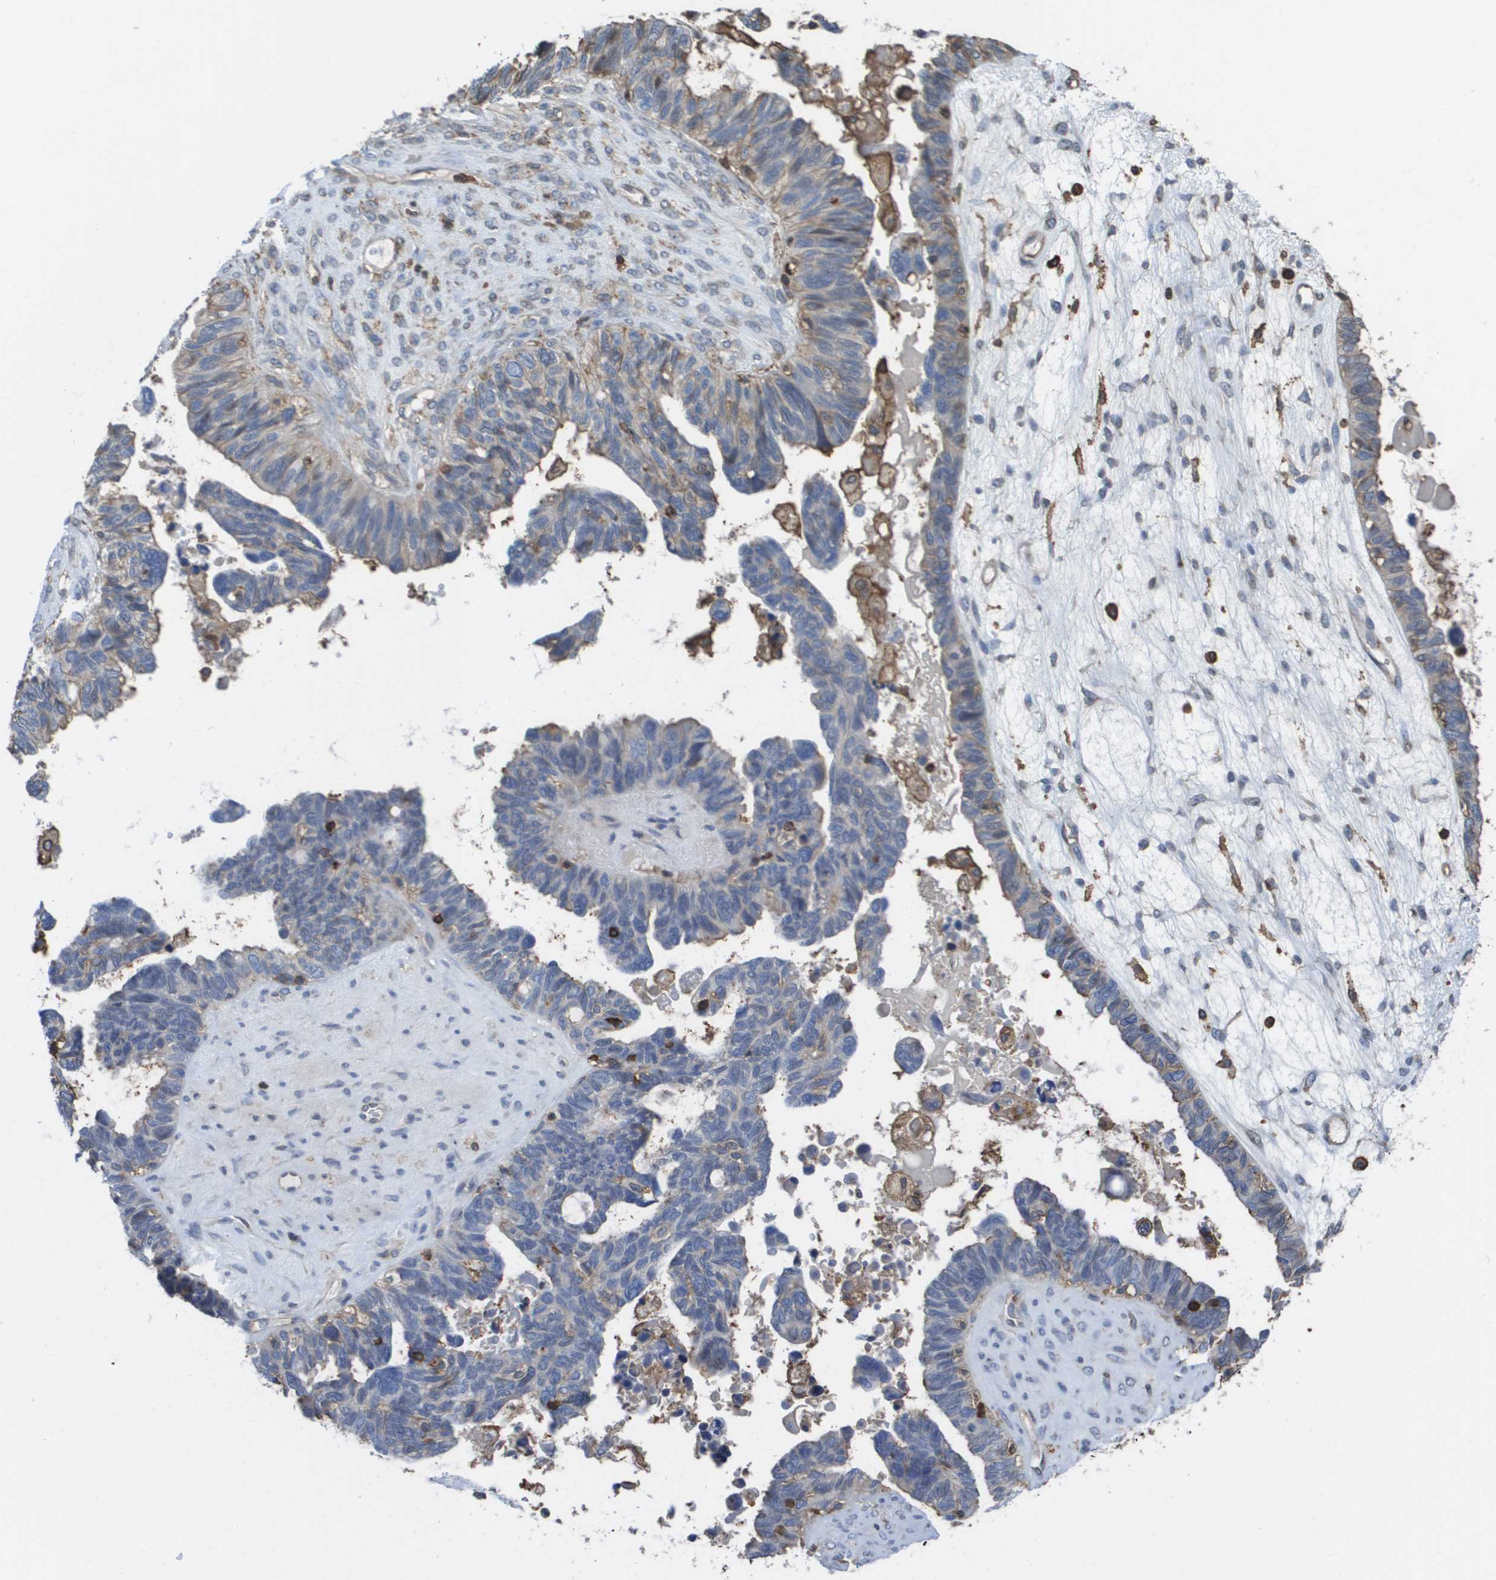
{"staining": {"intensity": "negative", "quantity": "none", "location": "none"}, "tissue": "ovarian cancer", "cell_type": "Tumor cells", "image_type": "cancer", "snomed": [{"axis": "morphology", "description": "Cystadenocarcinoma, serous, NOS"}, {"axis": "topography", "description": "Ovary"}], "caption": "The immunohistochemistry image has no significant staining in tumor cells of ovarian cancer (serous cystadenocarcinoma) tissue.", "gene": "PASK", "patient": {"sex": "female", "age": 79}}